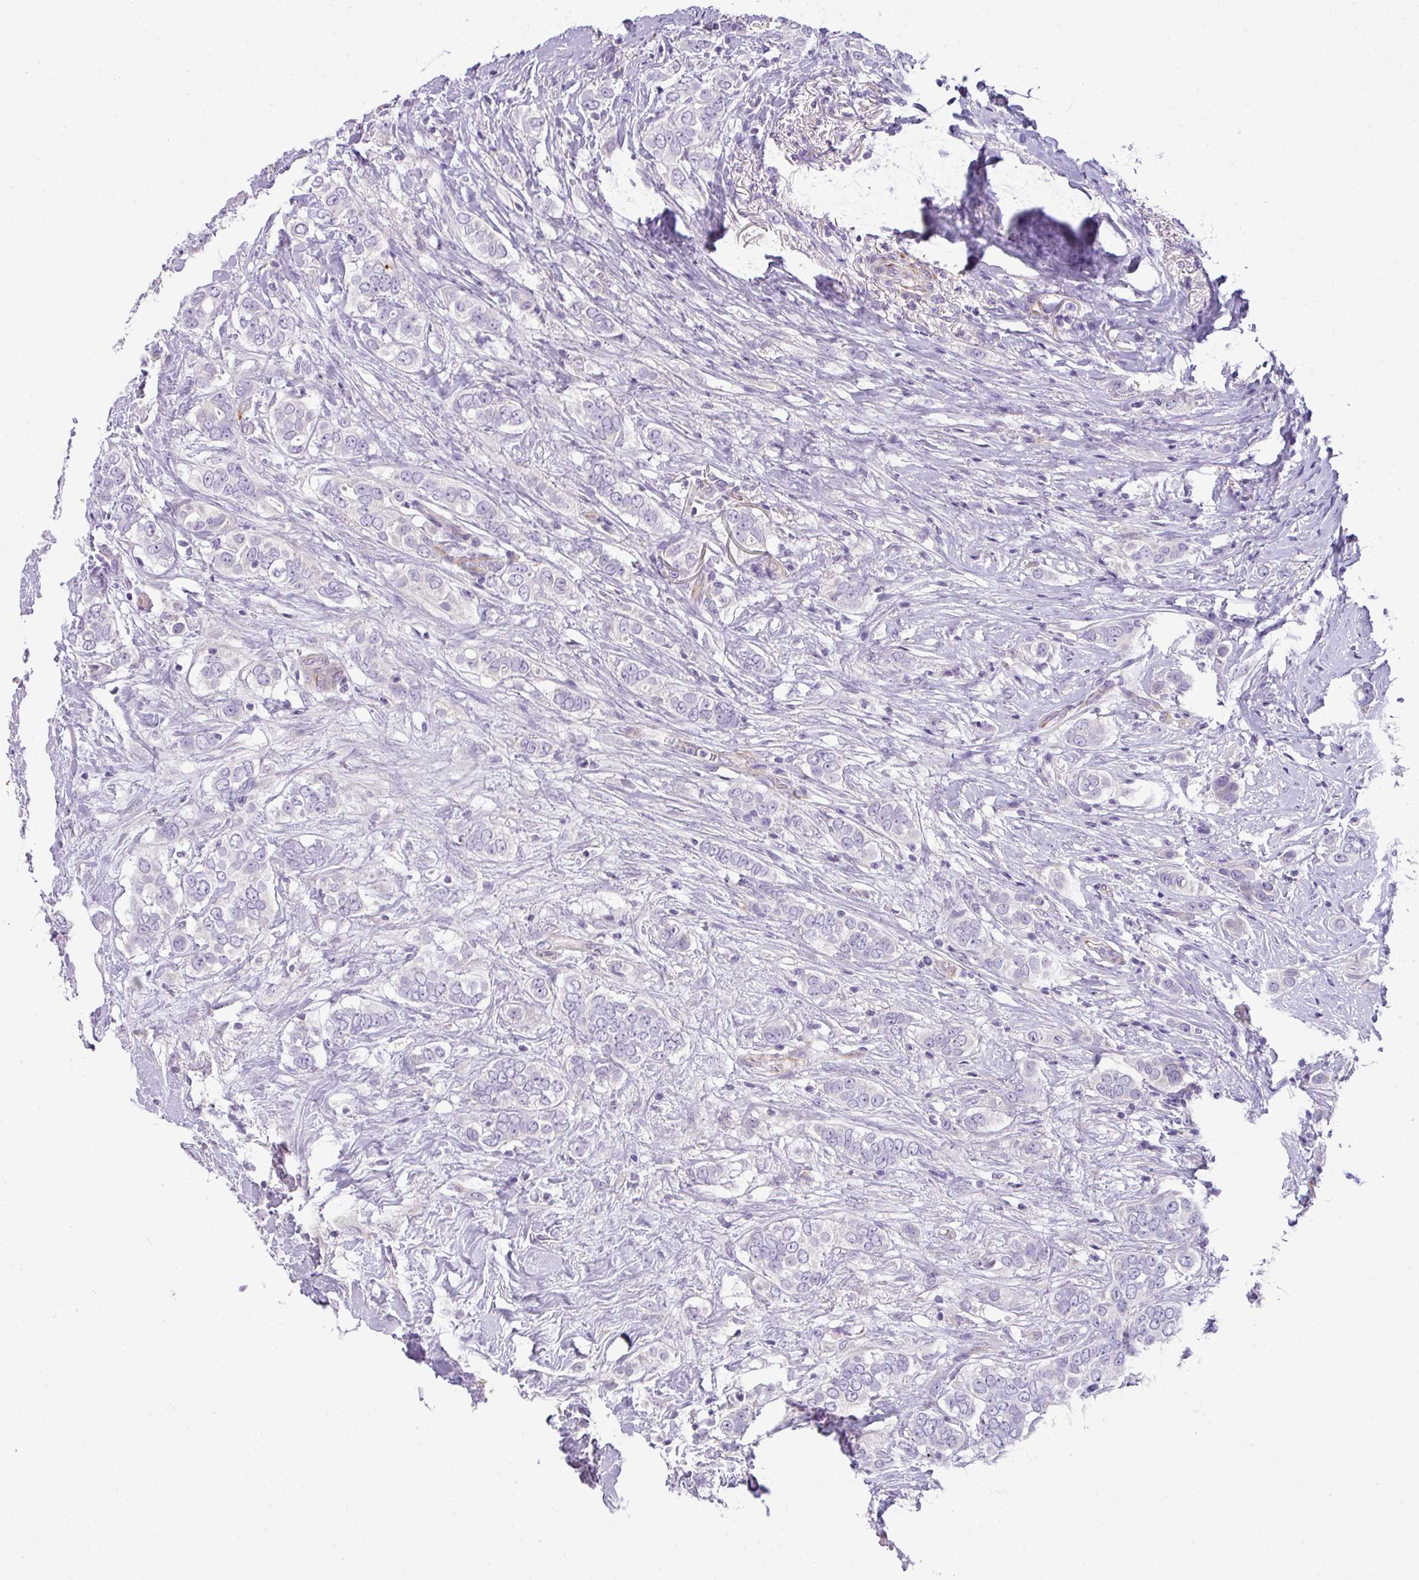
{"staining": {"intensity": "negative", "quantity": "none", "location": "none"}, "tissue": "breast cancer", "cell_type": "Tumor cells", "image_type": "cancer", "snomed": [{"axis": "morphology", "description": "Lobular carcinoma"}, {"axis": "topography", "description": "Breast"}], "caption": "An IHC histopathology image of breast cancer is shown. There is no staining in tumor cells of breast cancer.", "gene": "ENSG00000273748", "patient": {"sex": "female", "age": 51}}